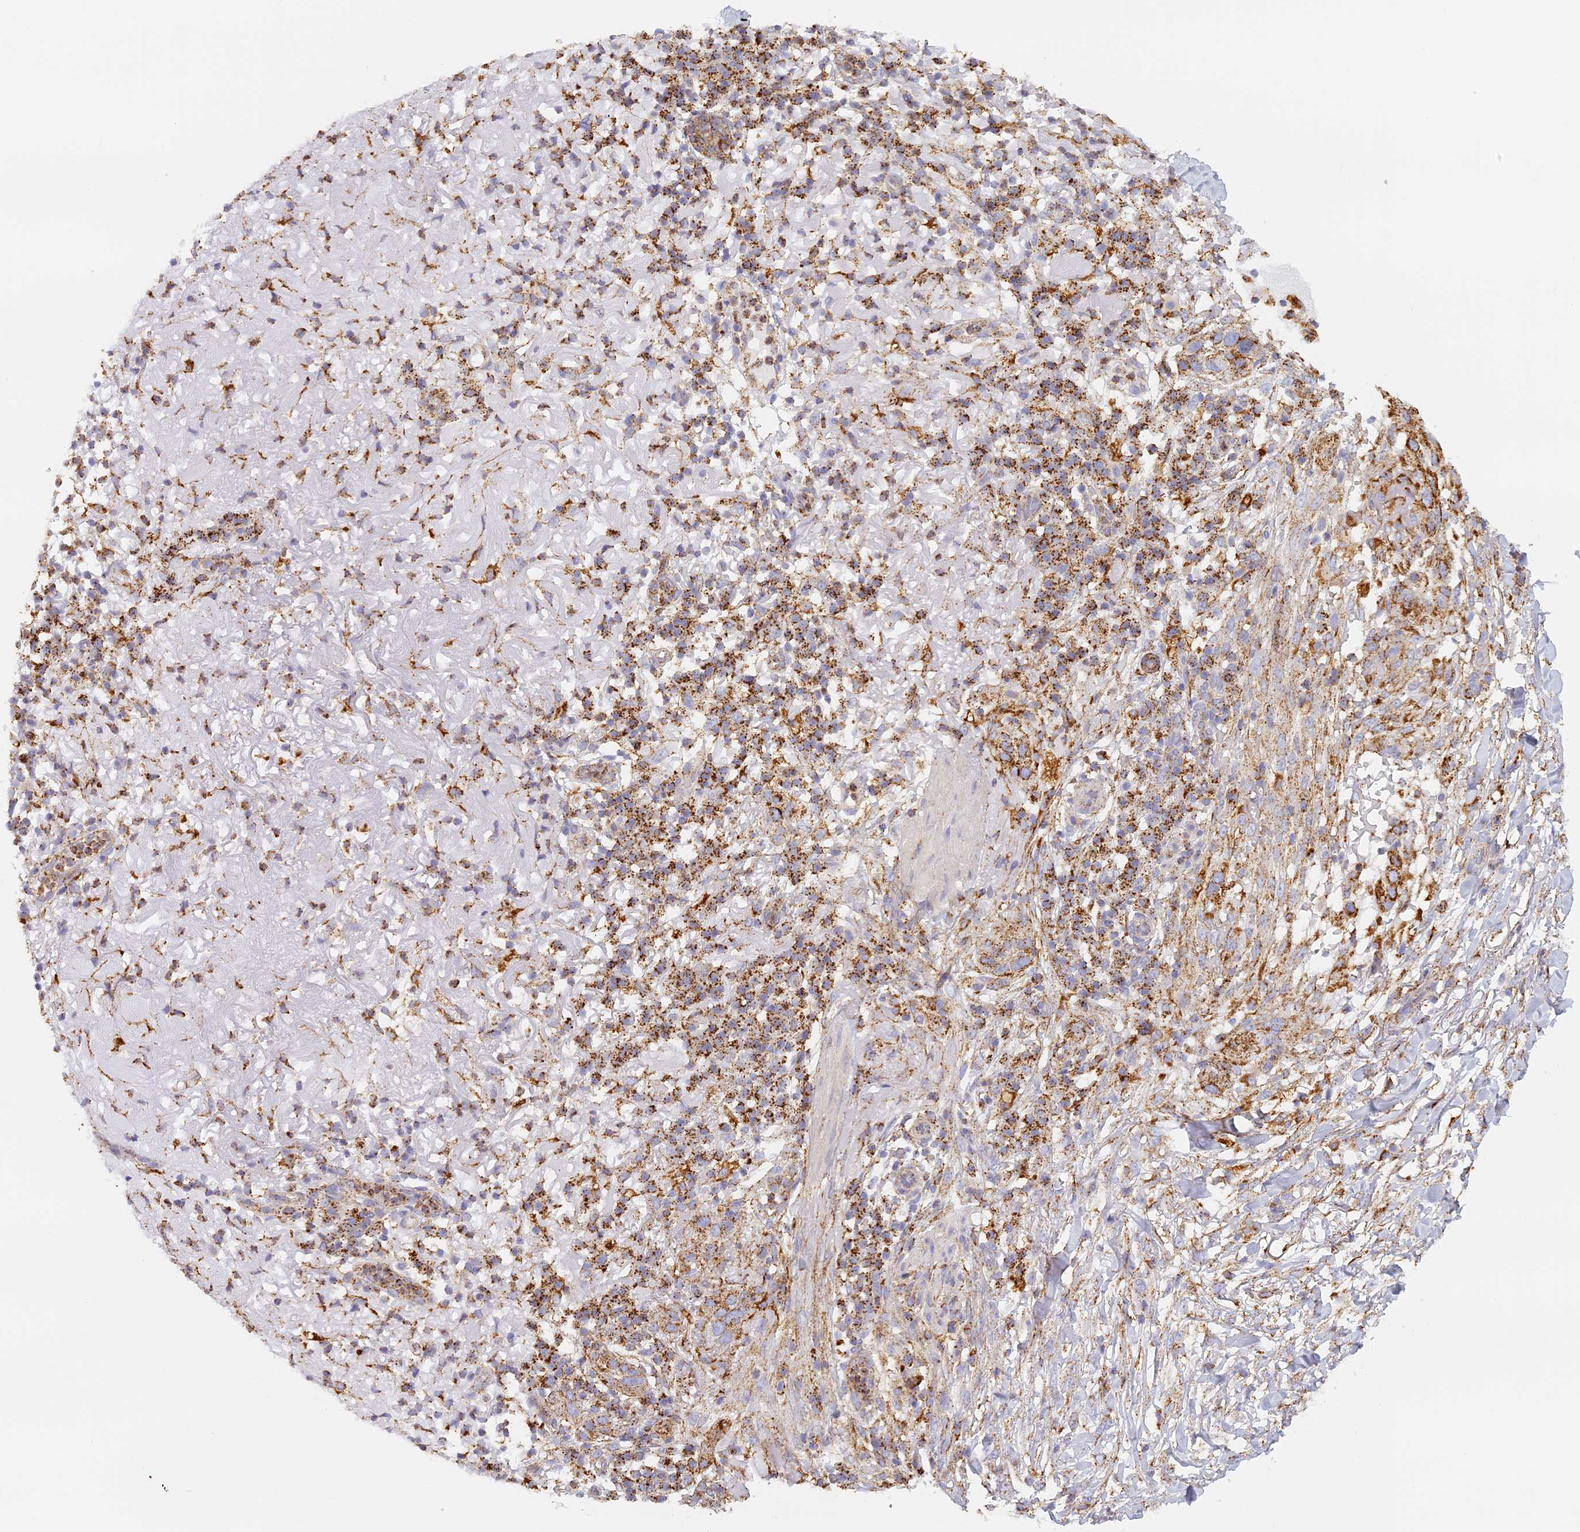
{"staining": {"intensity": "moderate", "quantity": ">75%", "location": "cytoplasmic/membranous"}, "tissue": "skin cancer", "cell_type": "Tumor cells", "image_type": "cancer", "snomed": [{"axis": "morphology", "description": "Normal tissue, NOS"}, {"axis": "morphology", "description": "Squamous cell carcinoma, NOS"}, {"axis": "topography", "description": "Skin"}], "caption": "Tumor cells display moderate cytoplasmic/membranous positivity in about >75% of cells in skin squamous cell carcinoma.", "gene": "LAMP2", "patient": {"sex": "female", "age": 96}}